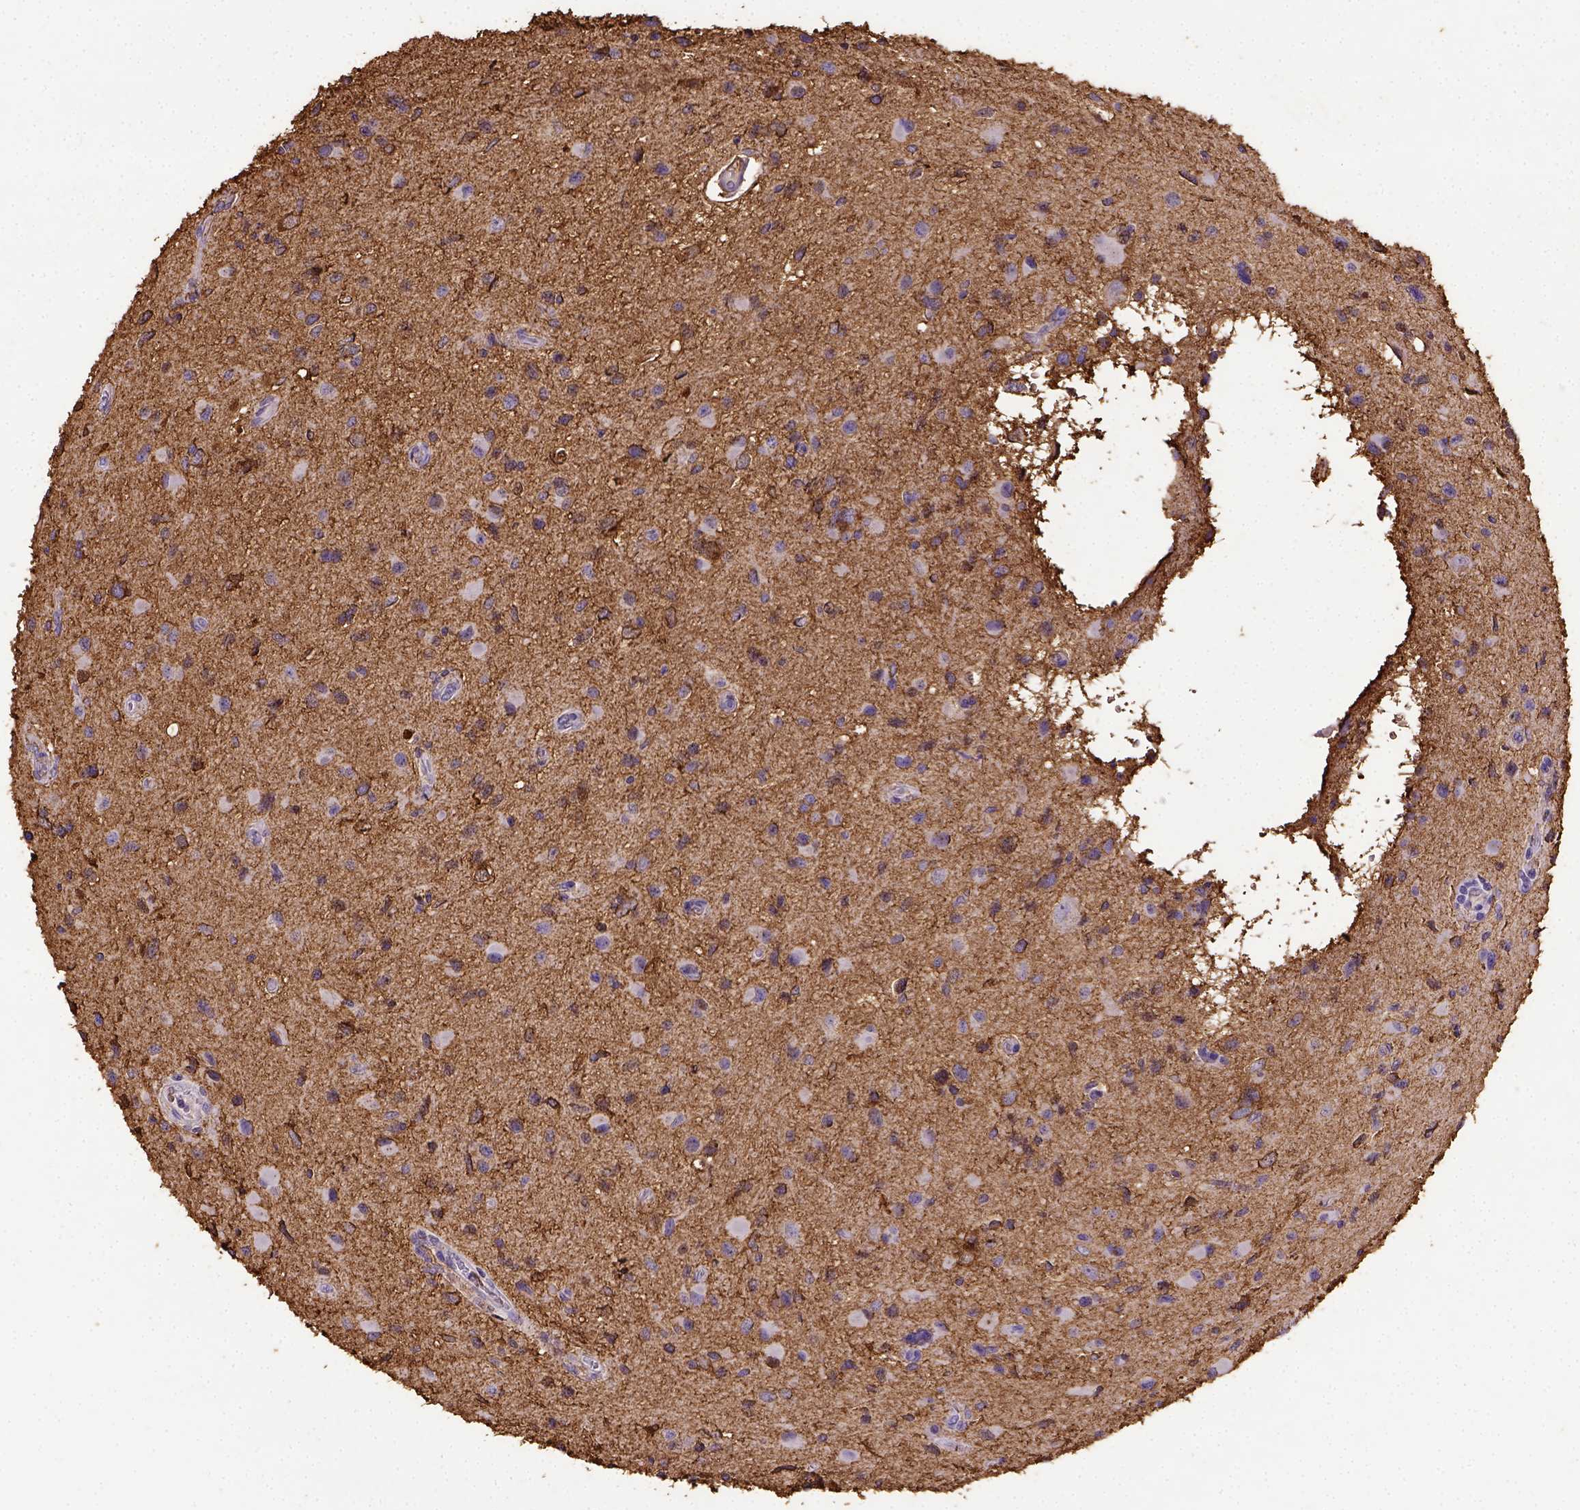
{"staining": {"intensity": "moderate", "quantity": ">75%", "location": "cytoplasmic/membranous"}, "tissue": "glioma", "cell_type": "Tumor cells", "image_type": "cancer", "snomed": [{"axis": "morphology", "description": "Glioma, malignant, Low grade"}, {"axis": "topography", "description": "Brain"}], "caption": "Immunohistochemical staining of human glioma exhibits moderate cytoplasmic/membranous protein positivity in about >75% of tumor cells. (DAB (3,3'-diaminobenzidine) IHC with brightfield microscopy, high magnification).", "gene": "B3GAT1", "patient": {"sex": "female", "age": 32}}